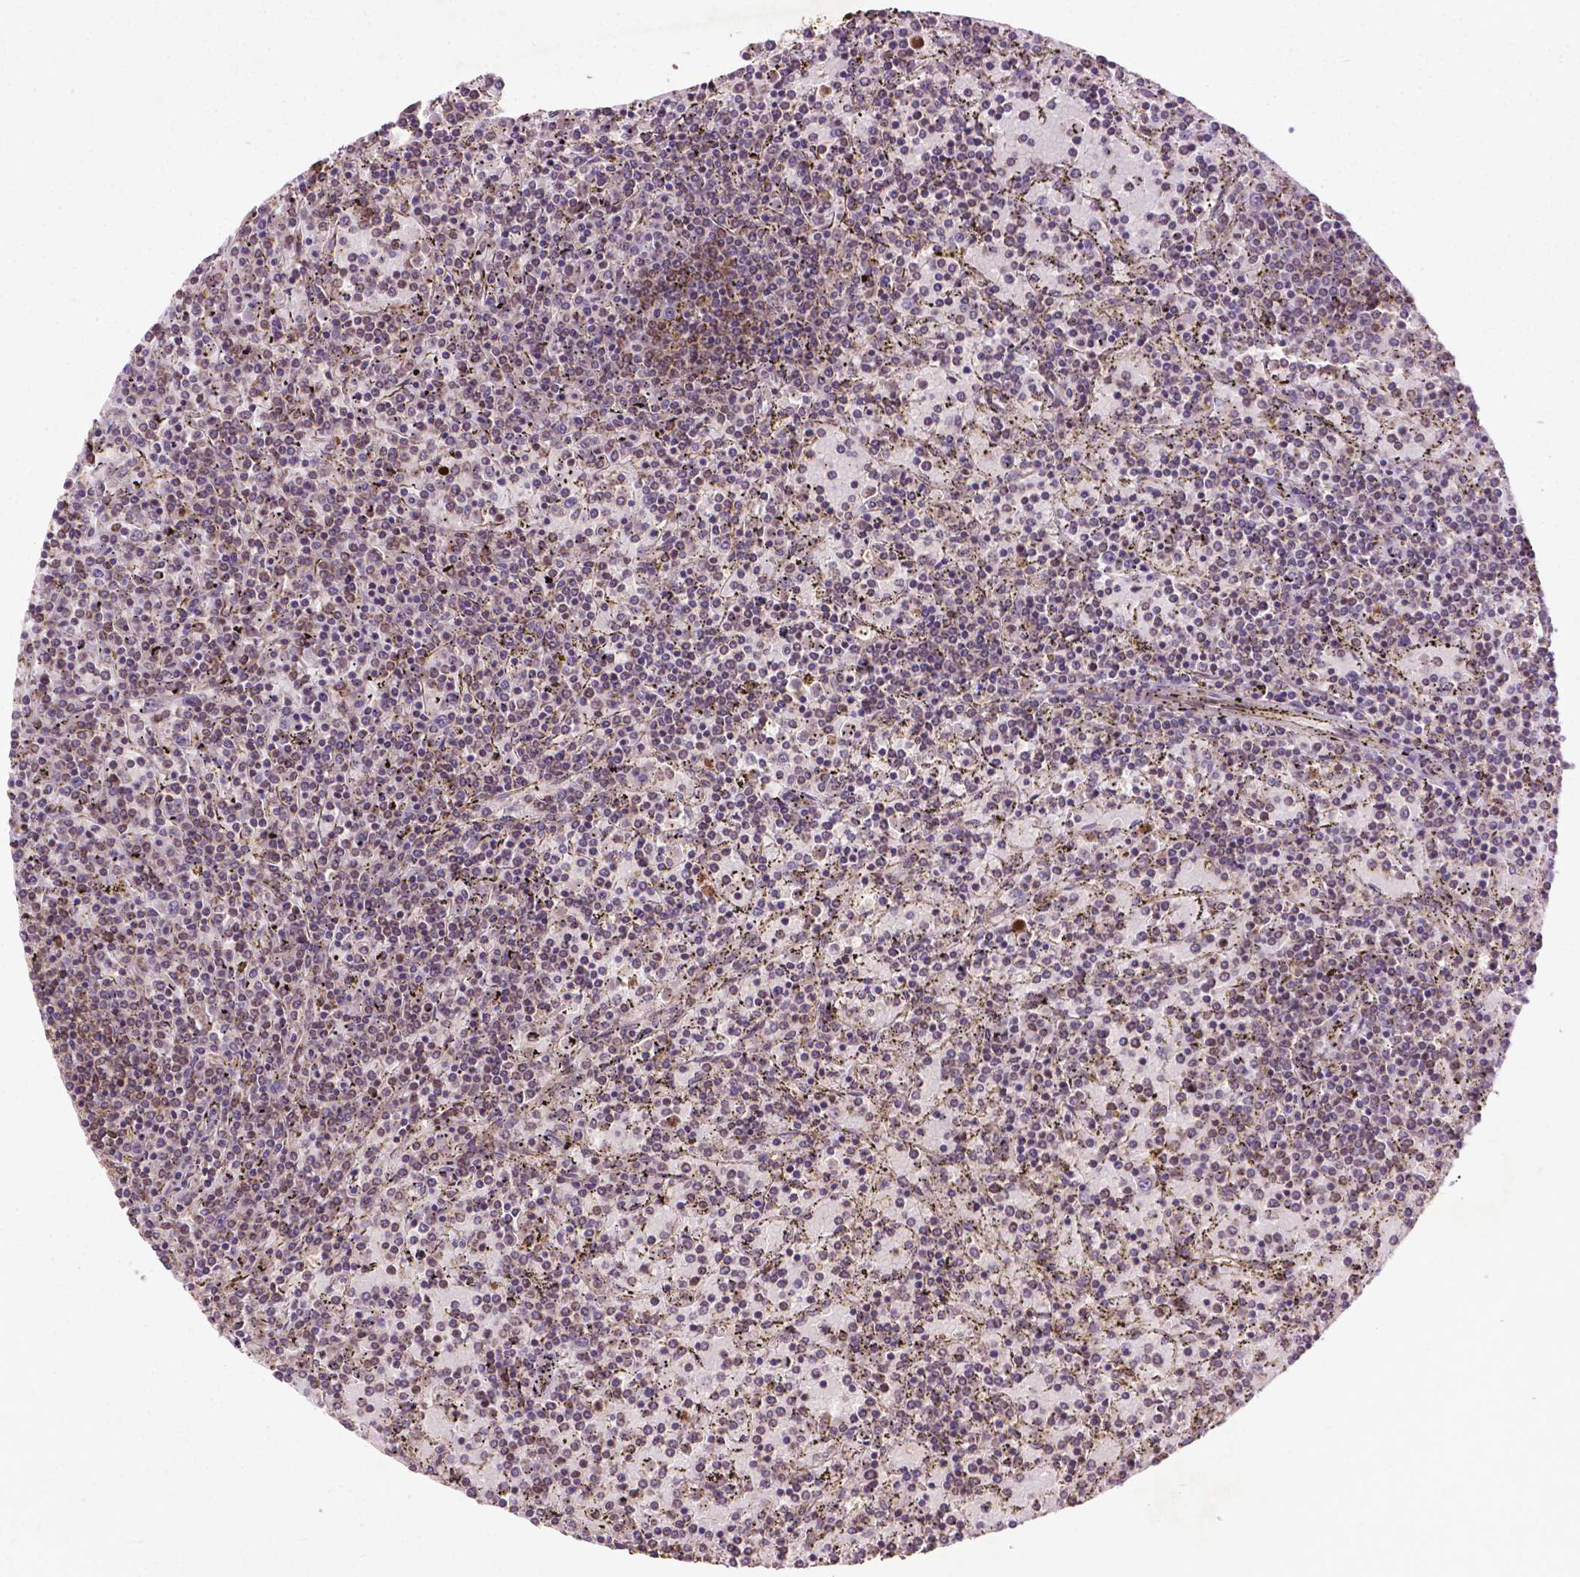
{"staining": {"intensity": "negative", "quantity": "none", "location": "none"}, "tissue": "lymphoma", "cell_type": "Tumor cells", "image_type": "cancer", "snomed": [{"axis": "morphology", "description": "Malignant lymphoma, non-Hodgkin's type, Low grade"}, {"axis": "topography", "description": "Spleen"}], "caption": "Human lymphoma stained for a protein using immunohistochemistry demonstrates no staining in tumor cells.", "gene": "PARP3", "patient": {"sex": "female", "age": 77}}